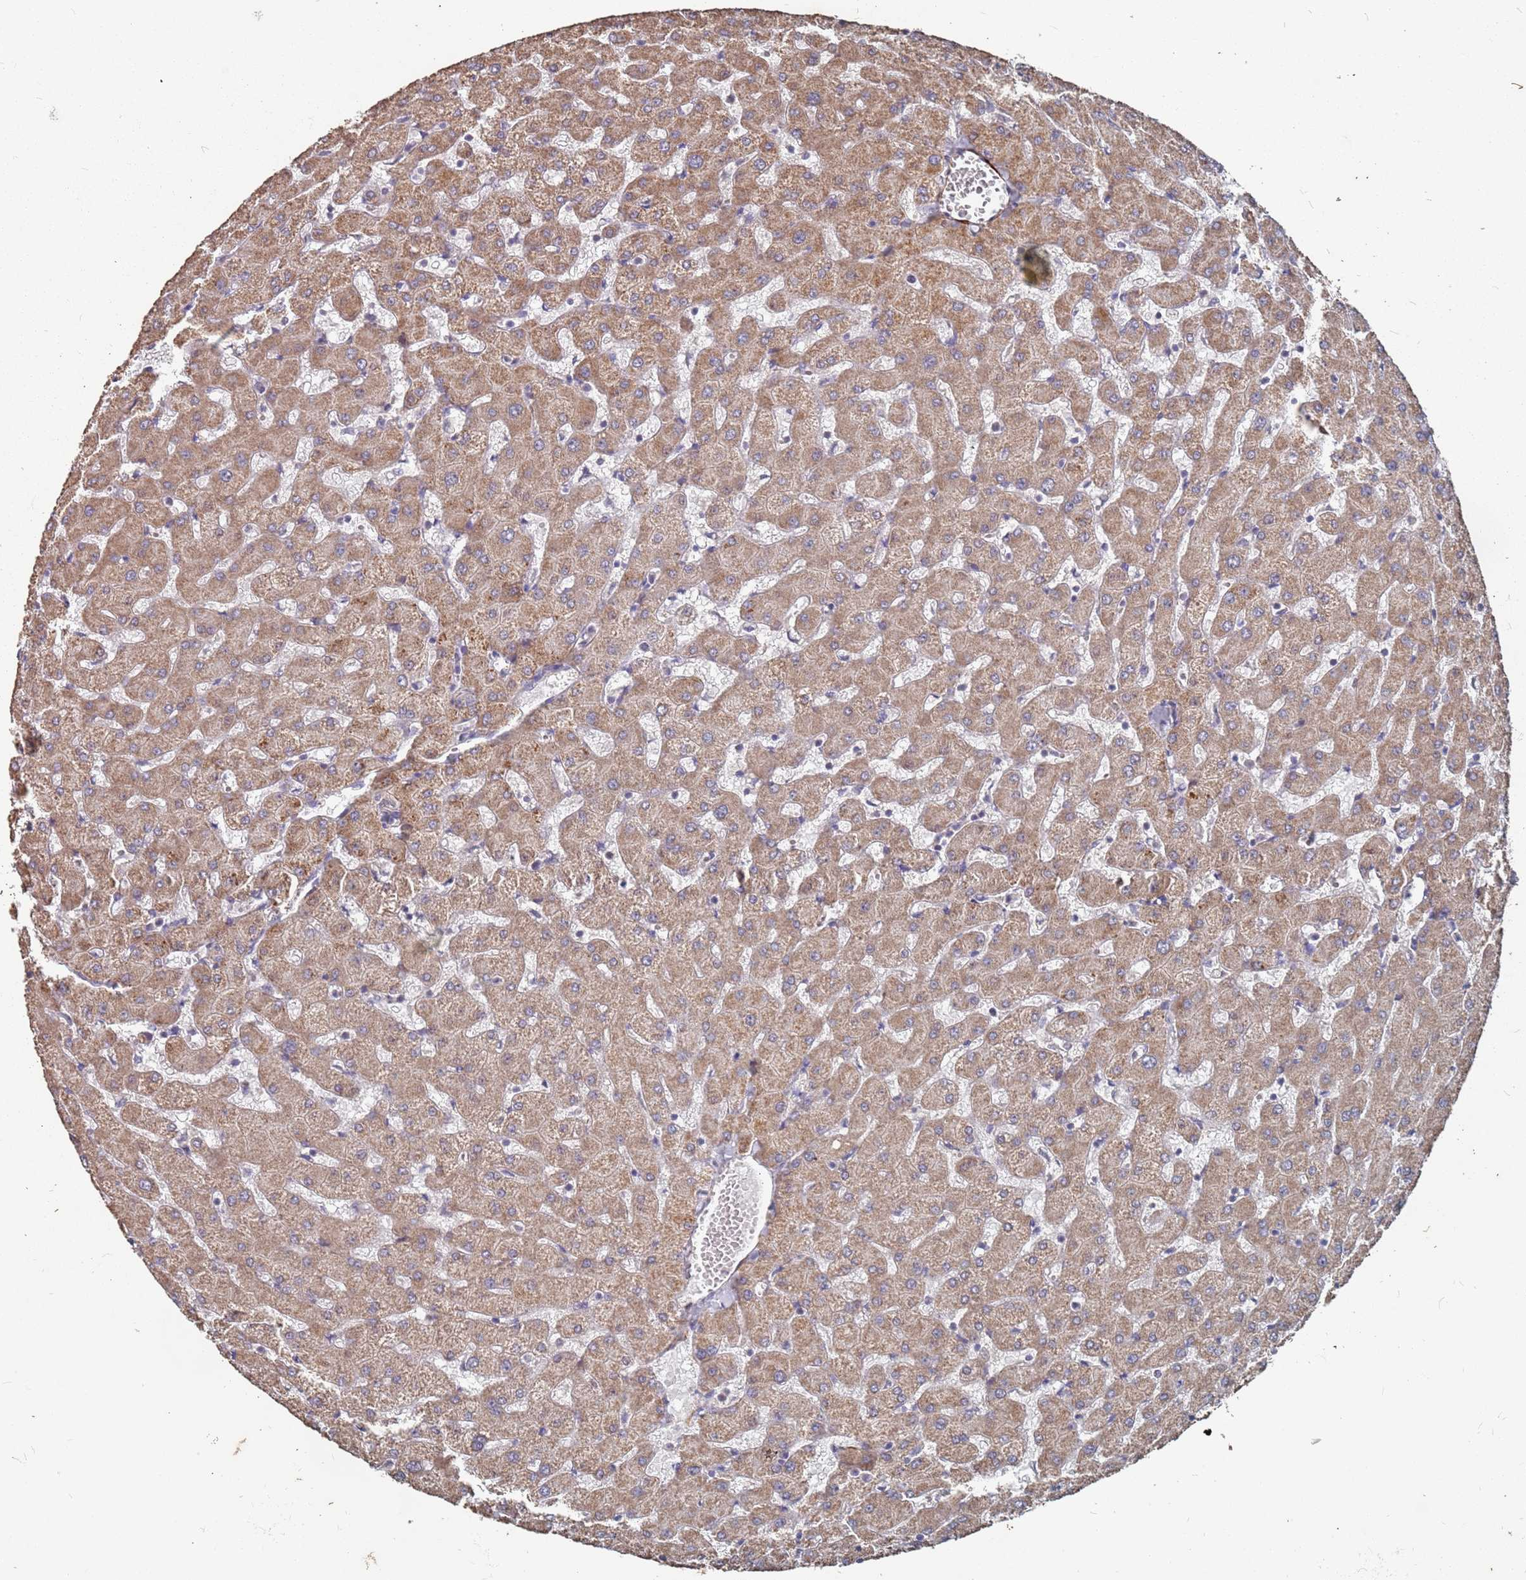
{"staining": {"intensity": "negative", "quantity": "none", "location": "none"}, "tissue": "liver", "cell_type": "Cholangiocytes", "image_type": "normal", "snomed": [{"axis": "morphology", "description": "Normal tissue, NOS"}, {"axis": "topography", "description": "Liver"}], "caption": "This is an immunohistochemistry (IHC) photomicrograph of normal human liver. There is no staining in cholangiocytes.", "gene": "PRORP", "patient": {"sex": "female", "age": 63}}